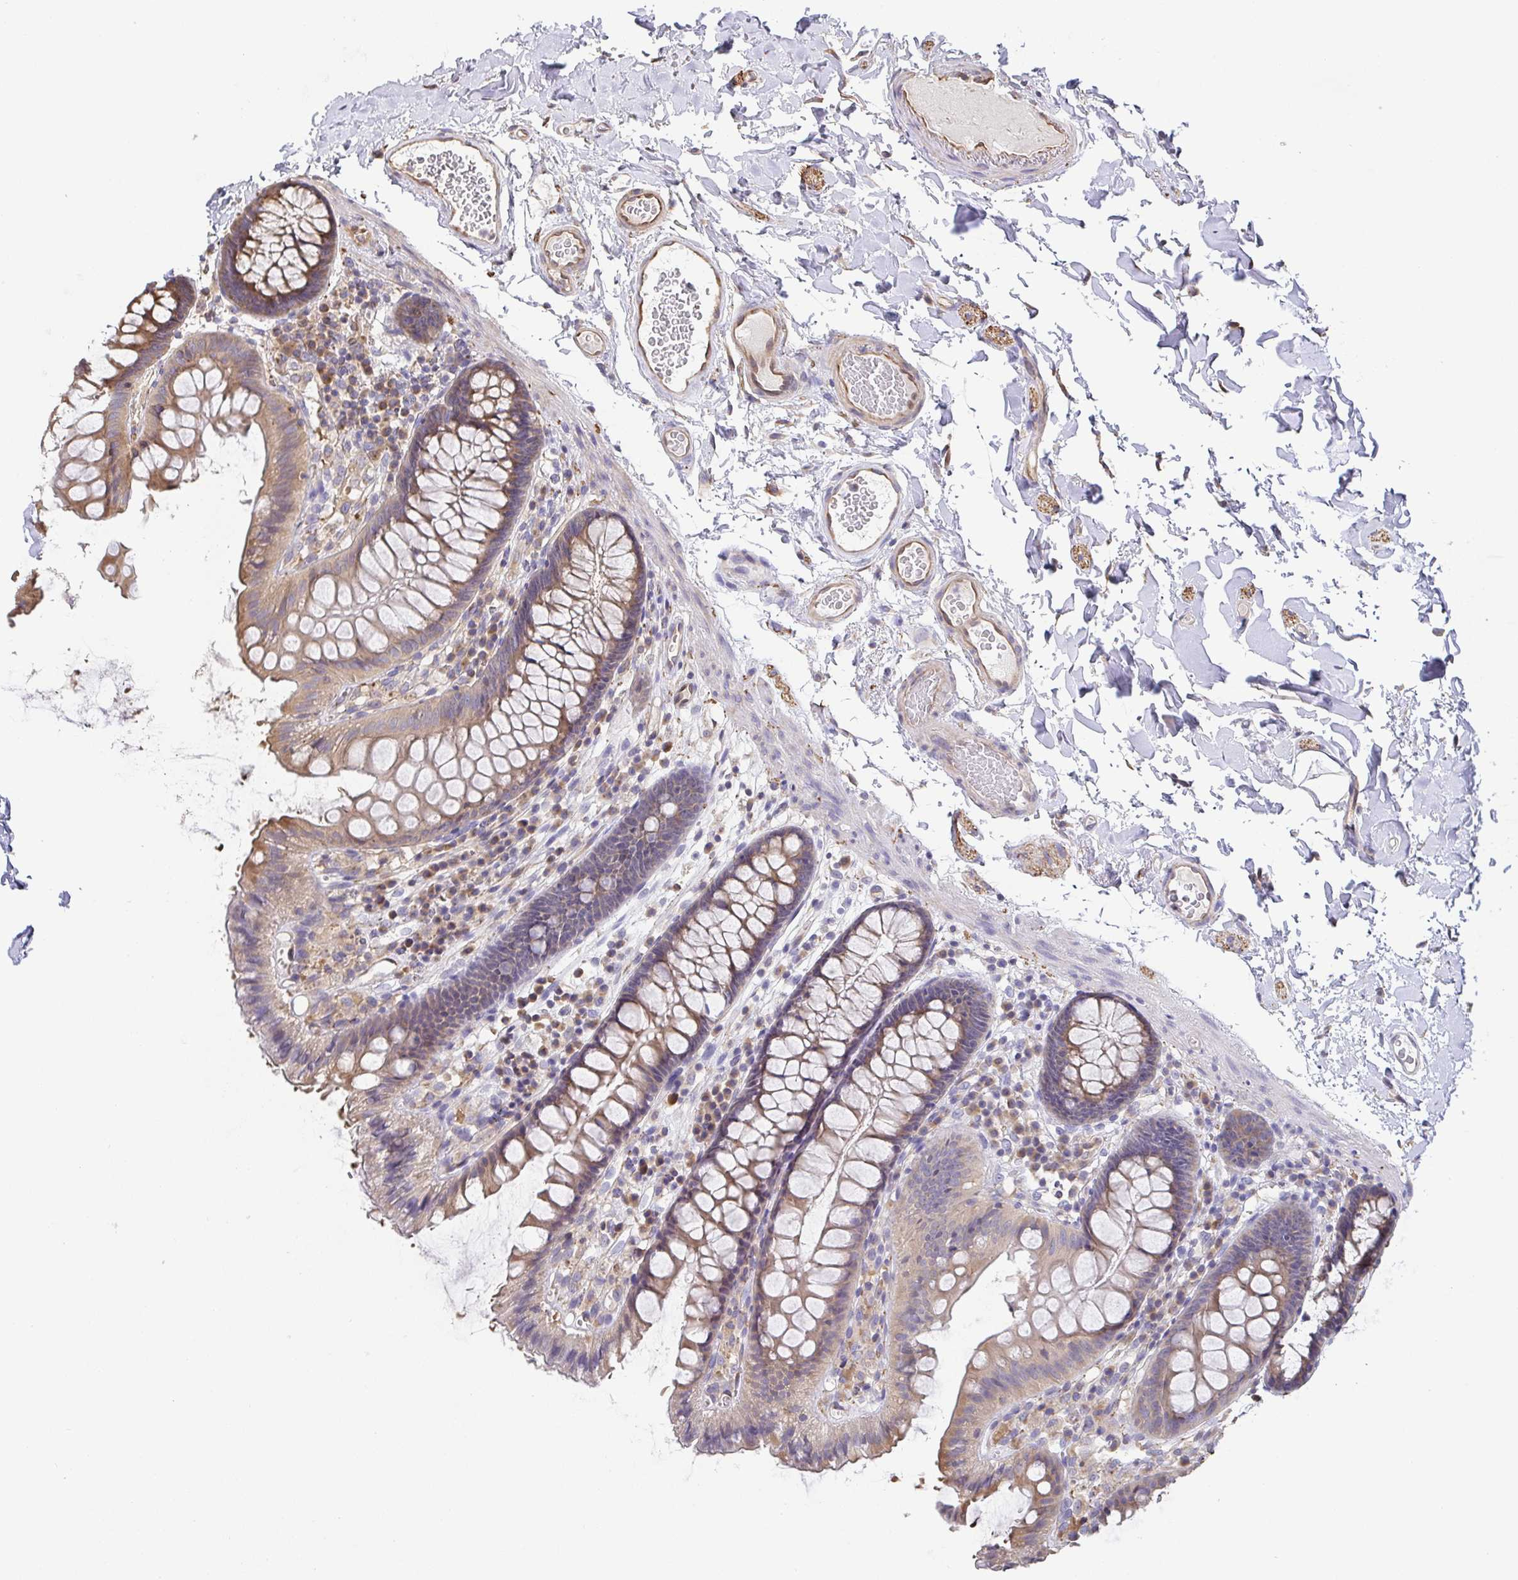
{"staining": {"intensity": "weak", "quantity": ">75%", "location": "cytoplasmic/membranous"}, "tissue": "colon", "cell_type": "Endothelial cells", "image_type": "normal", "snomed": [{"axis": "morphology", "description": "Normal tissue, NOS"}, {"axis": "topography", "description": "Colon"}], "caption": "The immunohistochemical stain shows weak cytoplasmic/membranous staining in endothelial cells of unremarkable colon.", "gene": "EIF3D", "patient": {"sex": "male", "age": 84}}